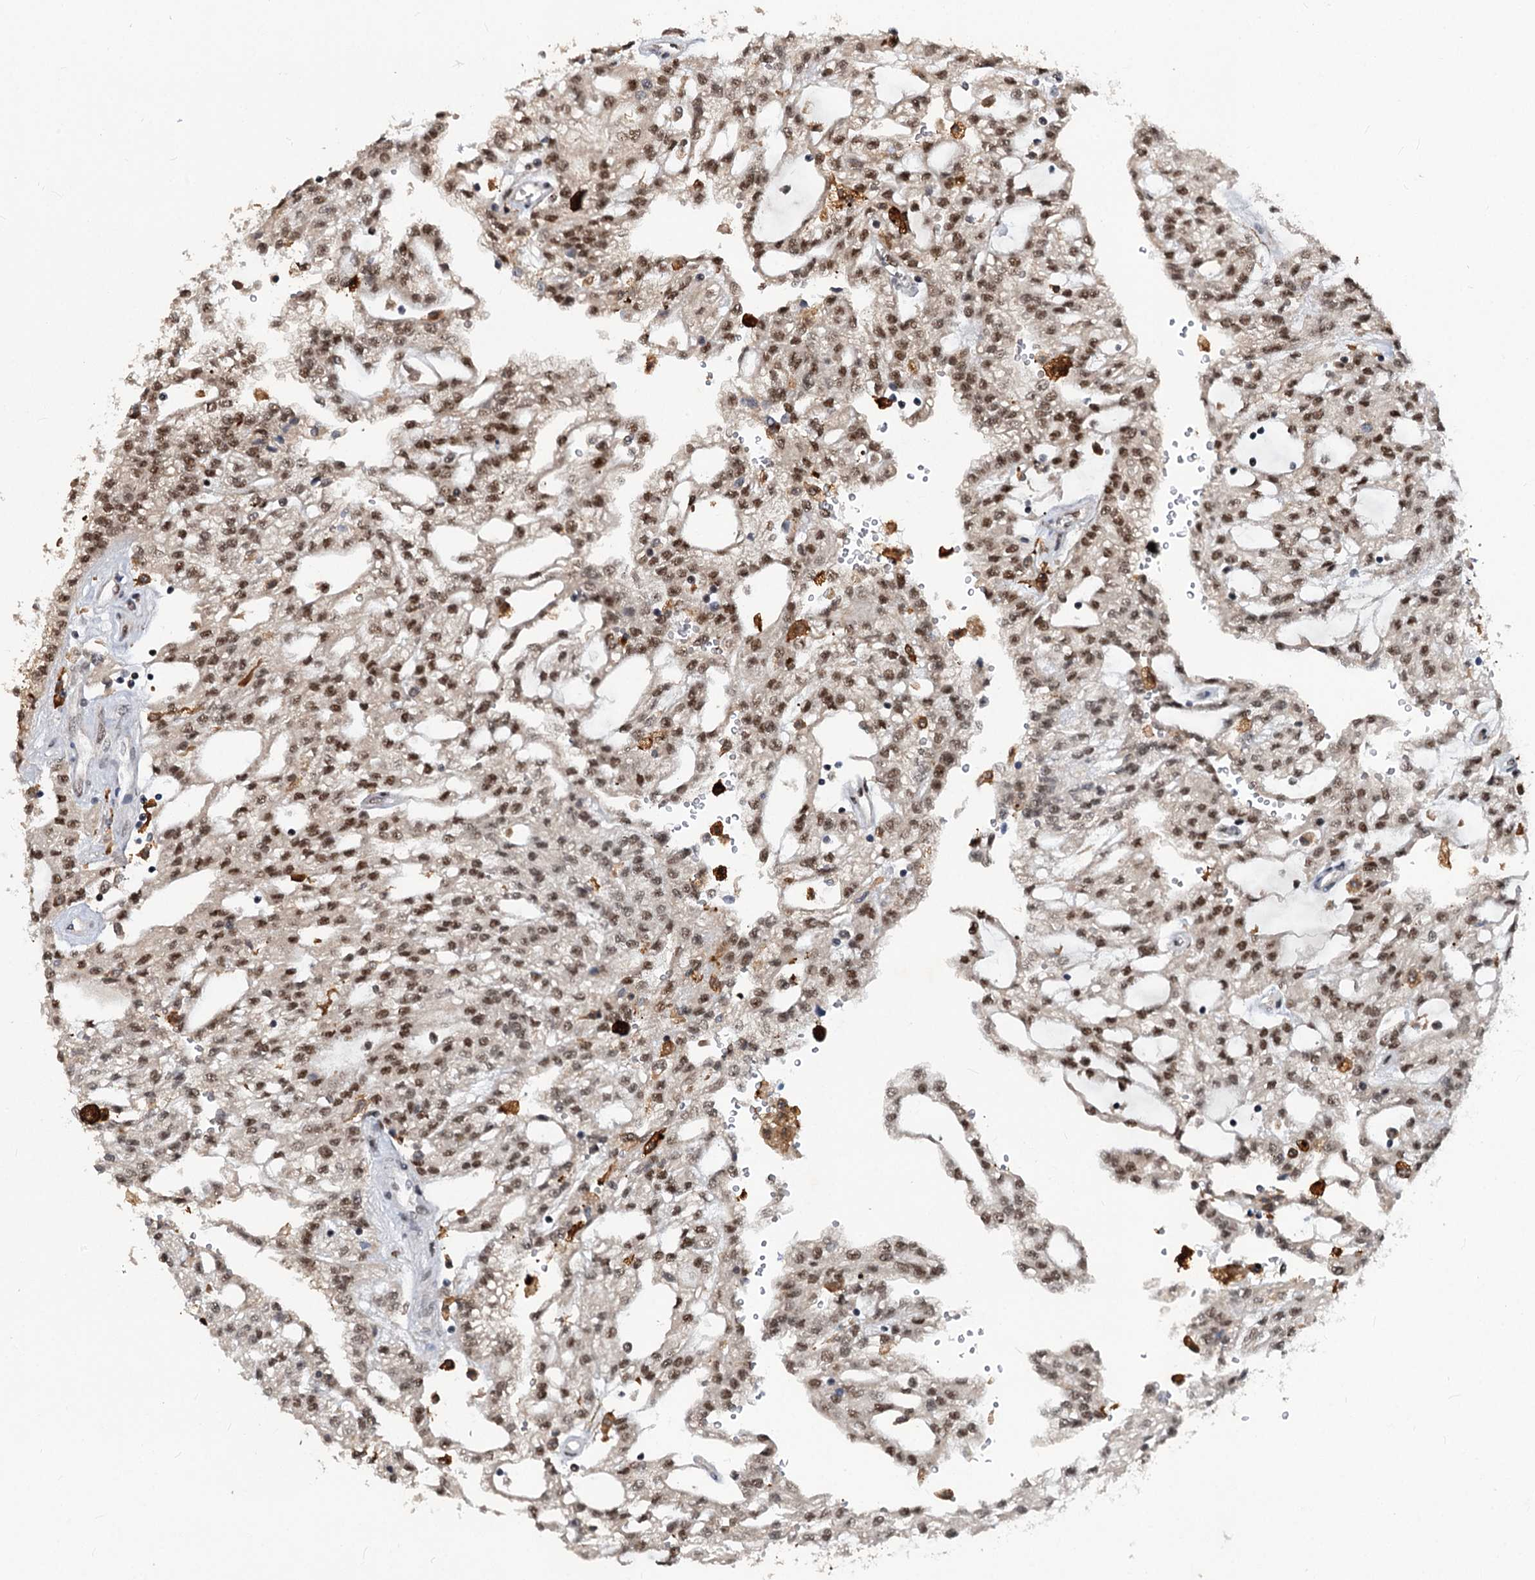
{"staining": {"intensity": "moderate", "quantity": ">75%", "location": "nuclear"}, "tissue": "renal cancer", "cell_type": "Tumor cells", "image_type": "cancer", "snomed": [{"axis": "morphology", "description": "Adenocarcinoma, NOS"}, {"axis": "topography", "description": "Kidney"}], "caption": "Human renal adenocarcinoma stained for a protein (brown) shows moderate nuclear positive positivity in about >75% of tumor cells.", "gene": "PHF8", "patient": {"sex": "male", "age": 63}}